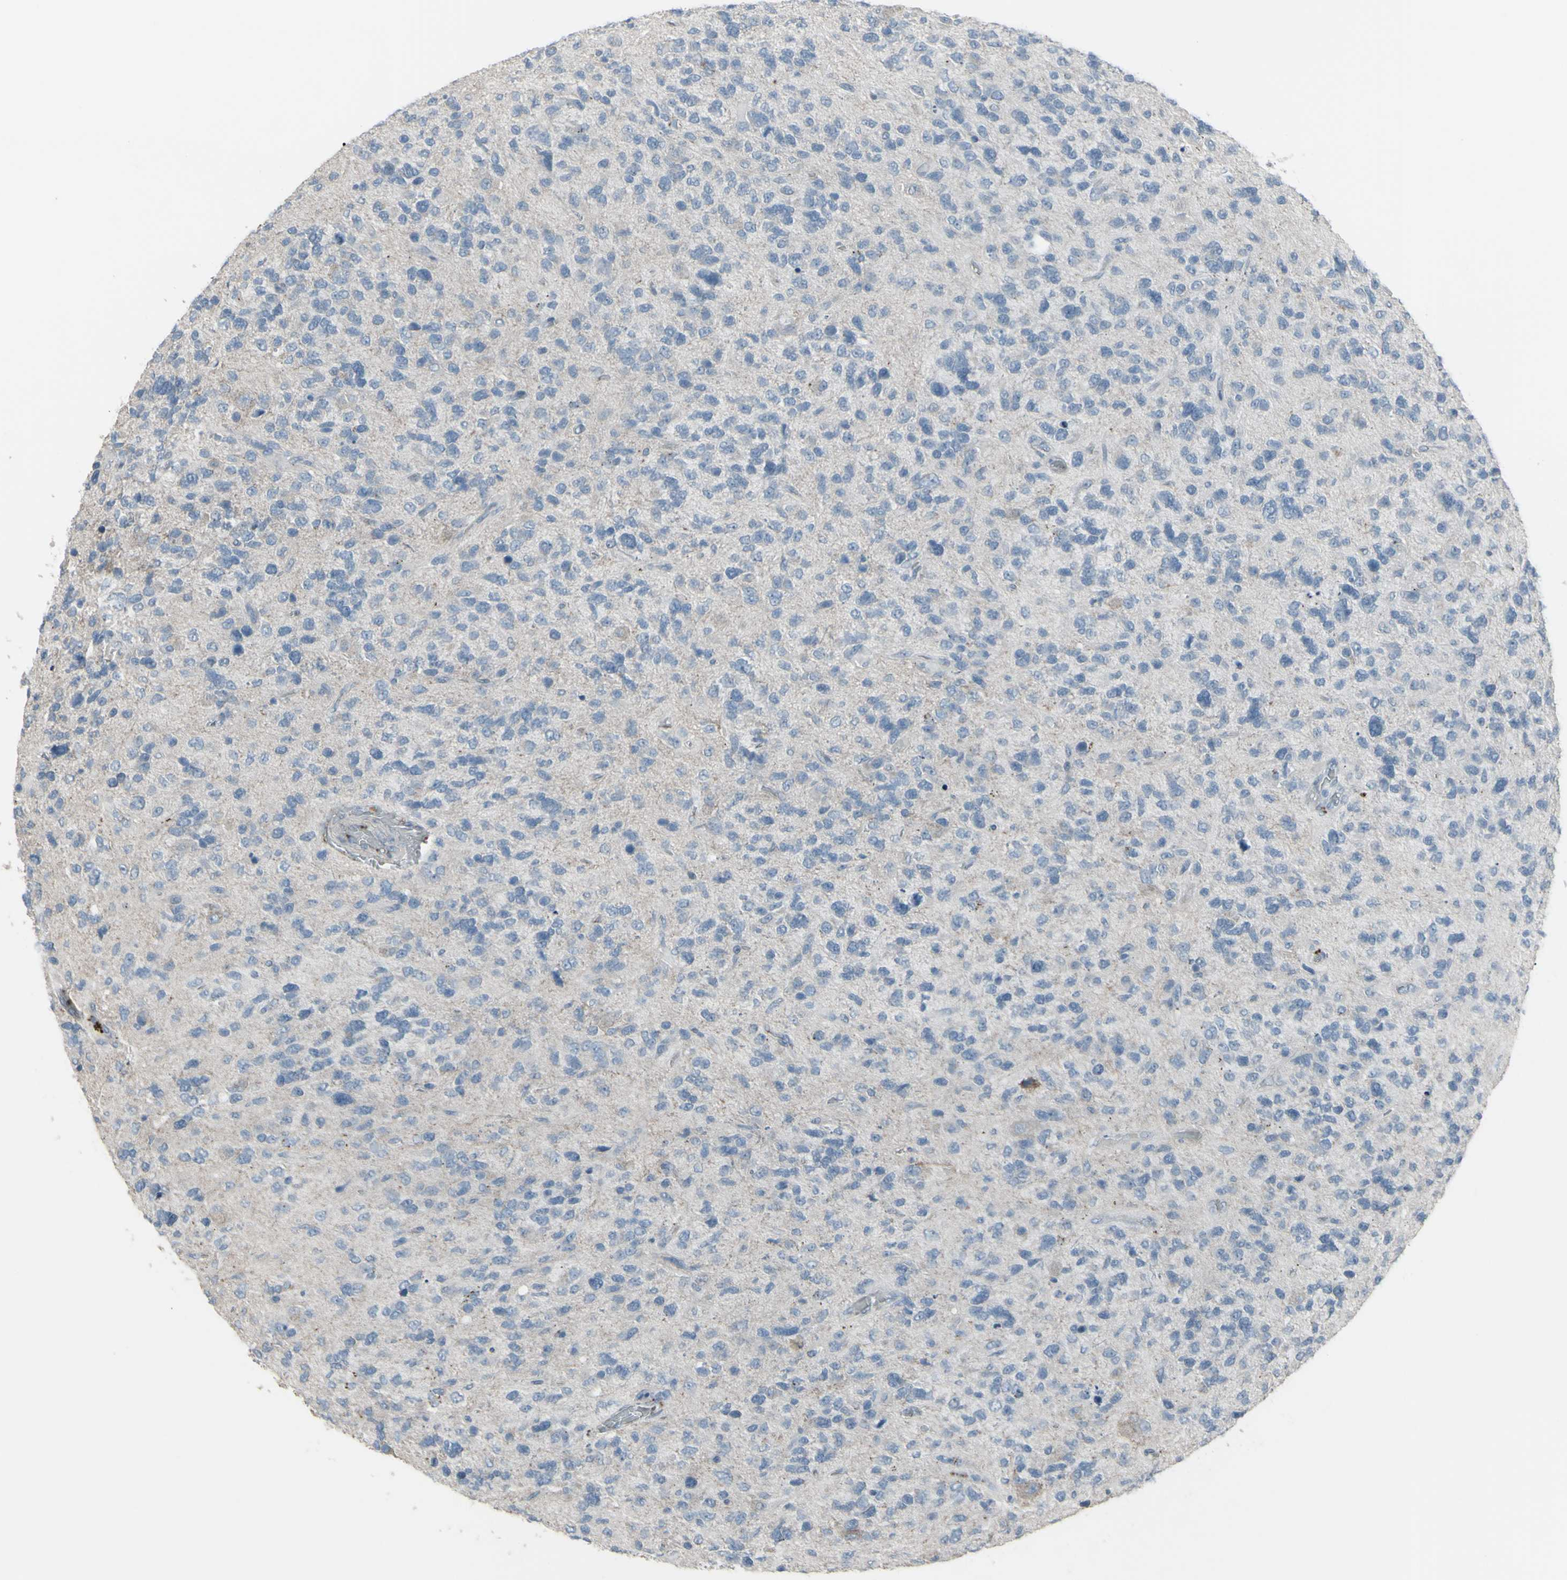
{"staining": {"intensity": "negative", "quantity": "none", "location": "none"}, "tissue": "glioma", "cell_type": "Tumor cells", "image_type": "cancer", "snomed": [{"axis": "morphology", "description": "Glioma, malignant, High grade"}, {"axis": "topography", "description": "Brain"}], "caption": "High magnification brightfield microscopy of glioma stained with DAB (brown) and counterstained with hematoxylin (blue): tumor cells show no significant expression.", "gene": "CD79B", "patient": {"sex": "female", "age": 58}}